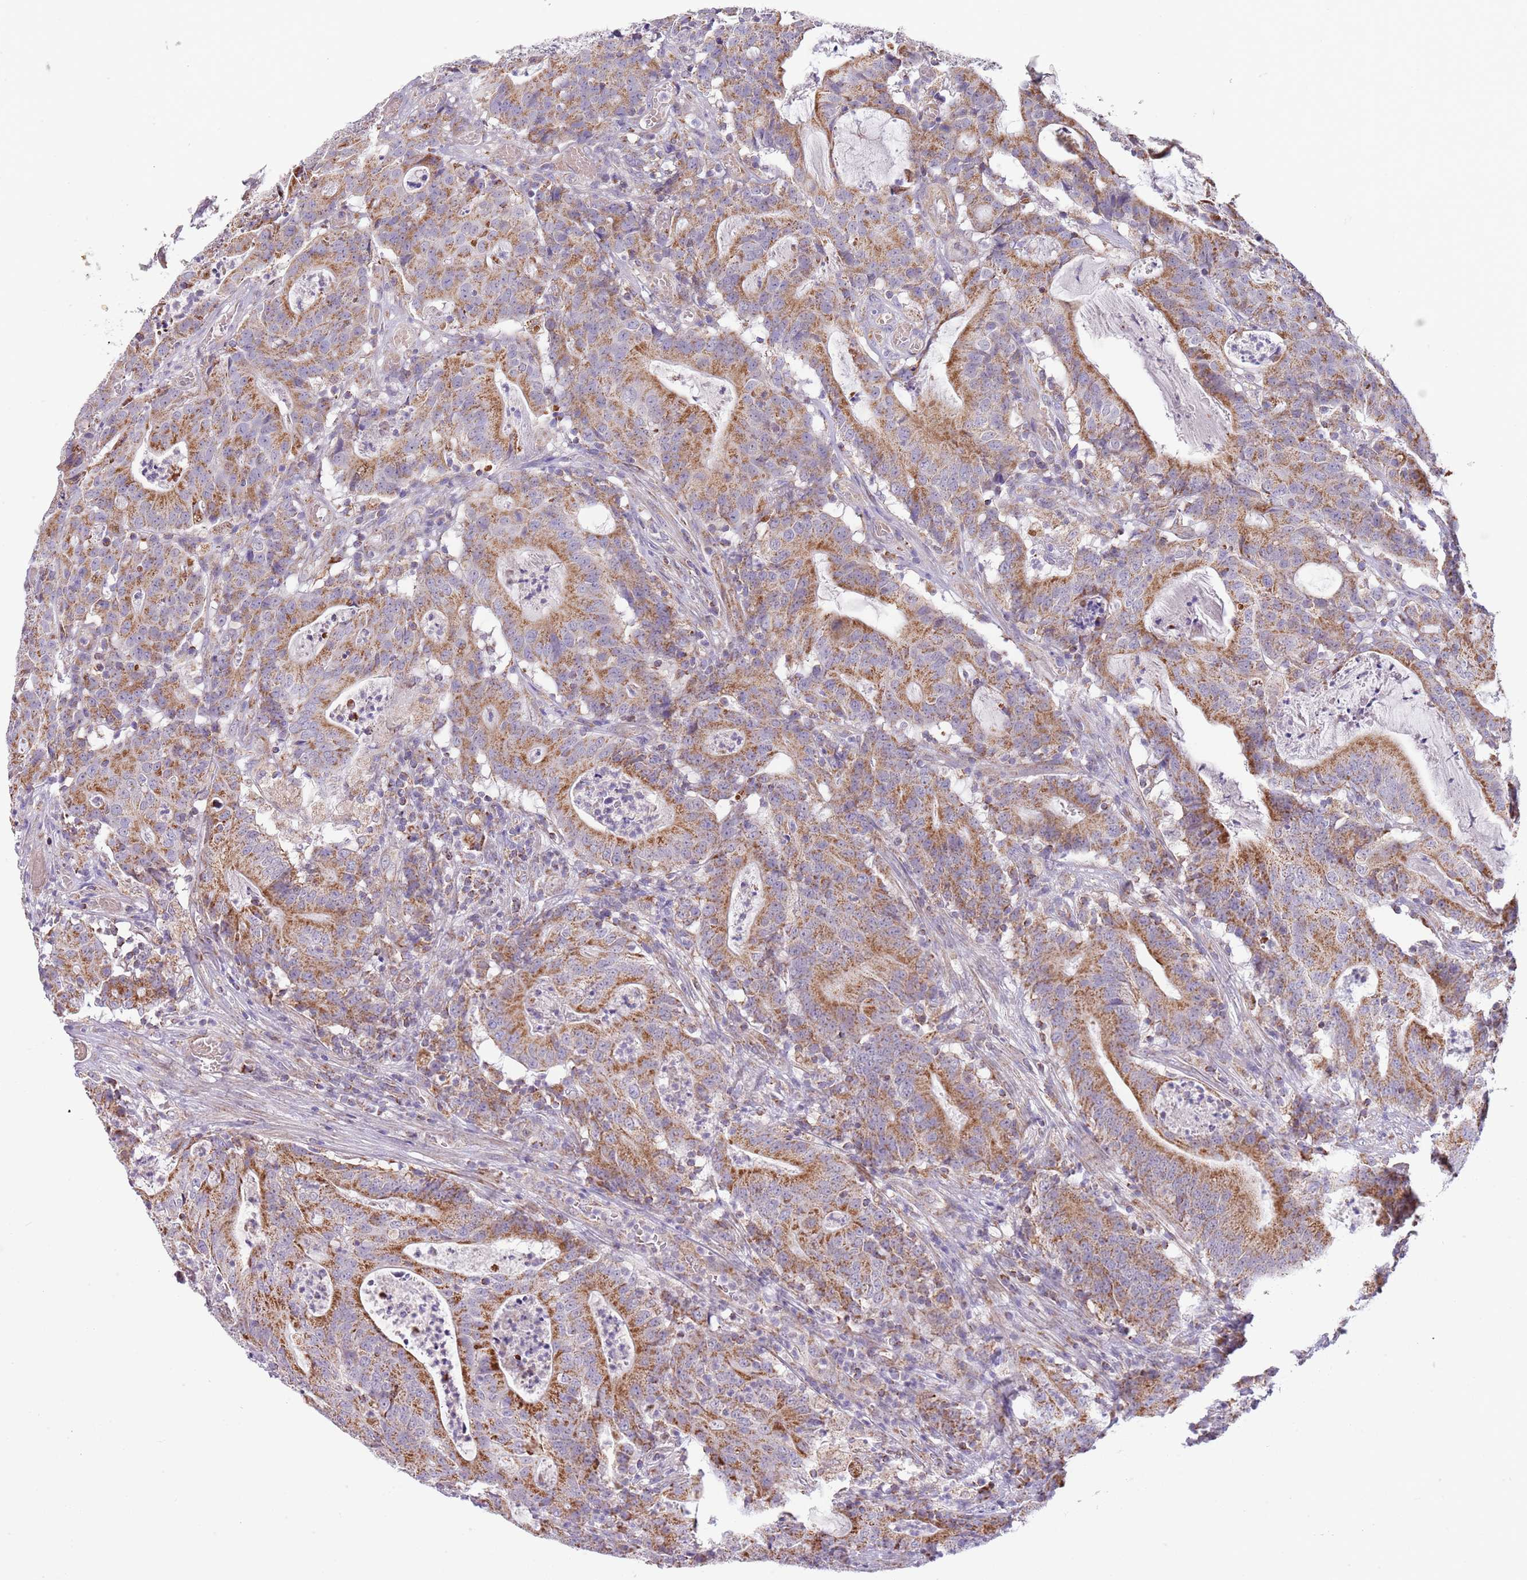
{"staining": {"intensity": "moderate", "quantity": ">75%", "location": "cytoplasmic/membranous"}, "tissue": "colorectal cancer", "cell_type": "Tumor cells", "image_type": "cancer", "snomed": [{"axis": "morphology", "description": "Adenocarcinoma, NOS"}, {"axis": "topography", "description": "Colon"}], "caption": "Immunohistochemistry staining of colorectal cancer (adenocarcinoma), which exhibits medium levels of moderate cytoplasmic/membranous expression in about >75% of tumor cells indicating moderate cytoplasmic/membranous protein staining. The staining was performed using DAB (3,3'-diaminobenzidine) (brown) for protein detection and nuclei were counterstained in hematoxylin (blue).", "gene": "LHX6", "patient": {"sex": "male", "age": 83}}